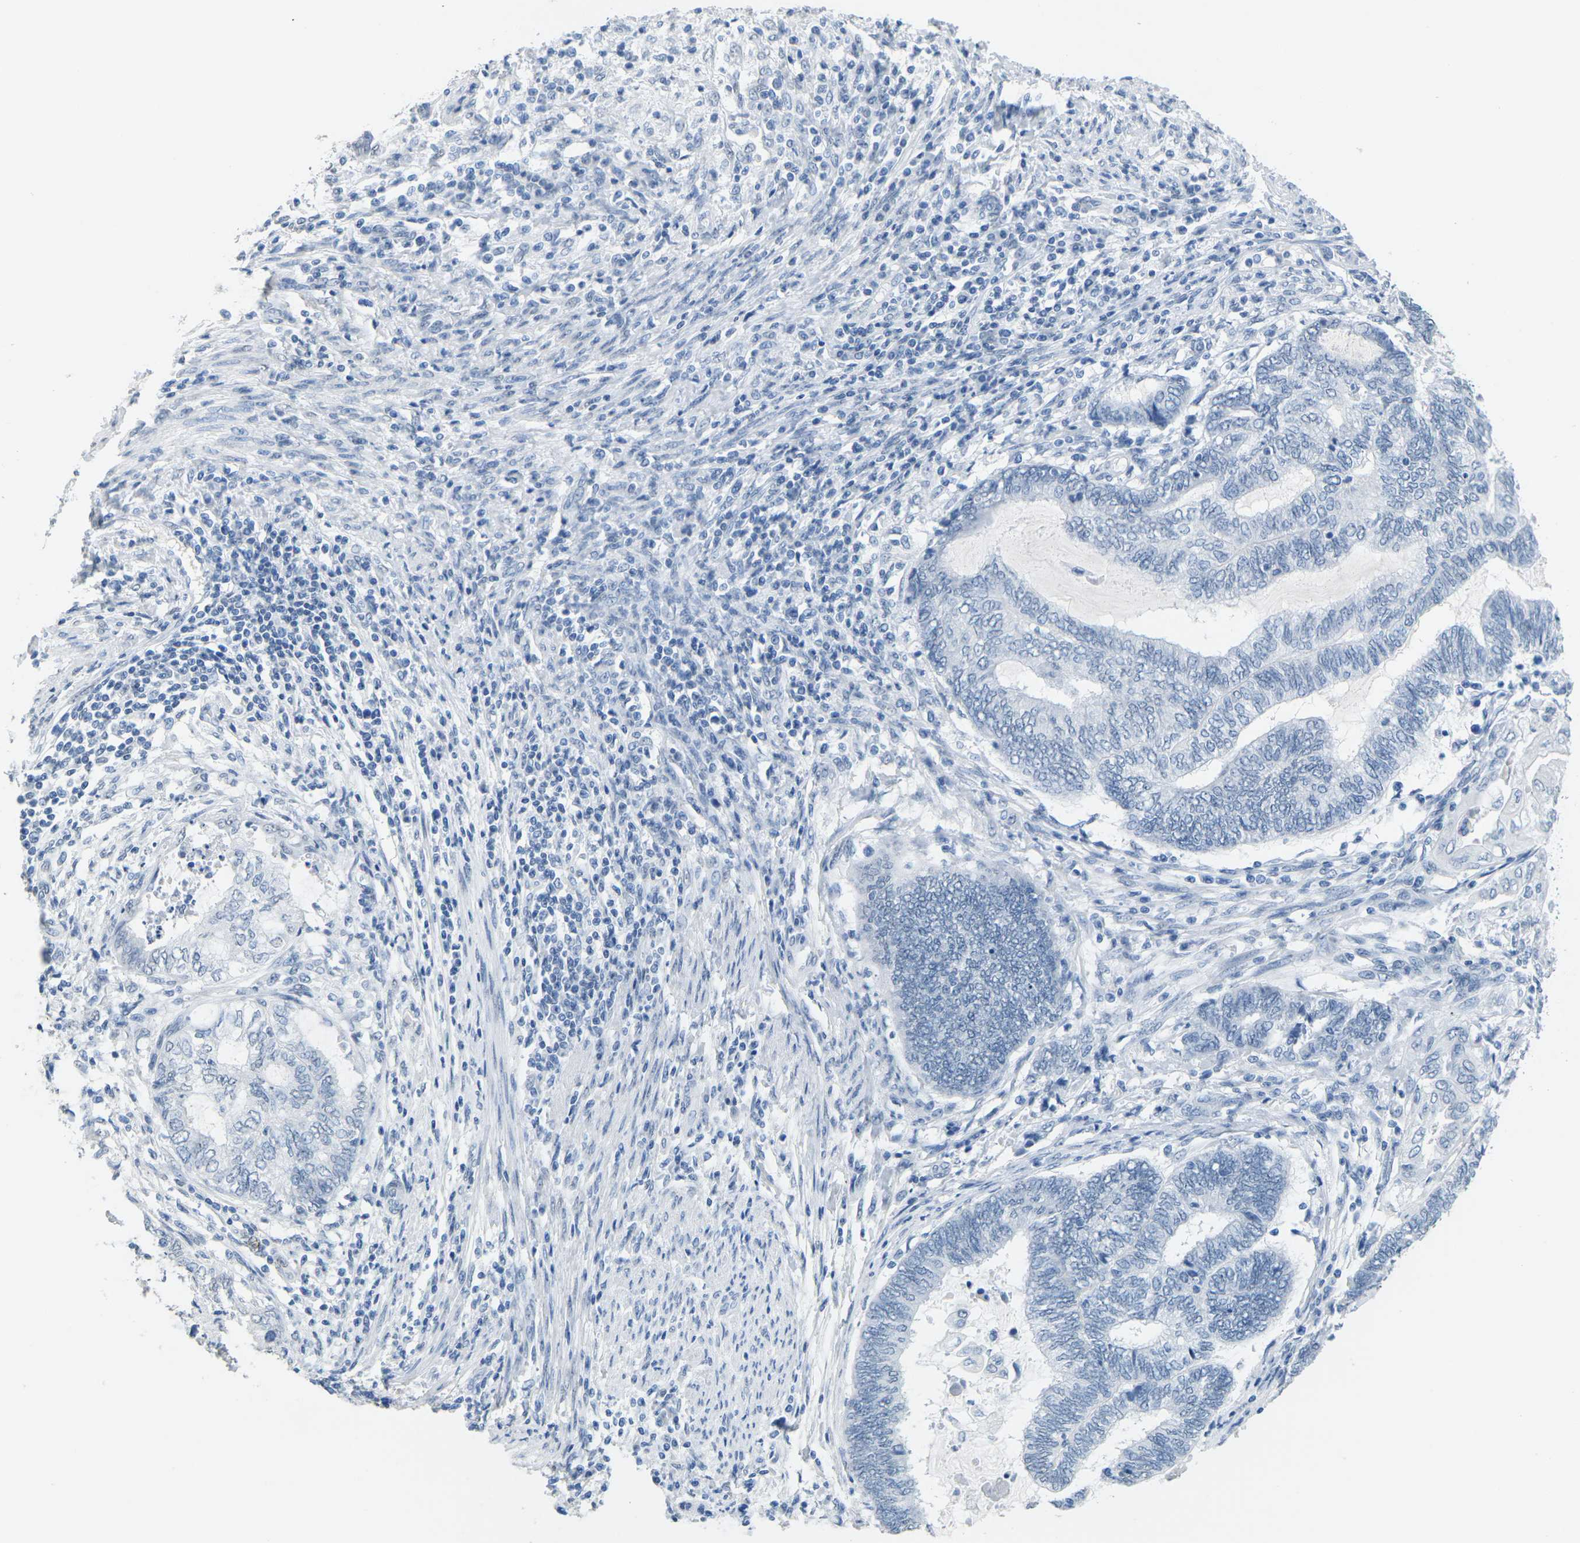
{"staining": {"intensity": "negative", "quantity": "none", "location": "none"}, "tissue": "endometrial cancer", "cell_type": "Tumor cells", "image_type": "cancer", "snomed": [{"axis": "morphology", "description": "Adenocarcinoma, NOS"}, {"axis": "topography", "description": "Uterus"}, {"axis": "topography", "description": "Endometrium"}], "caption": "Tumor cells show no significant positivity in endometrial cancer.", "gene": "CTAG1A", "patient": {"sex": "female", "age": 70}}